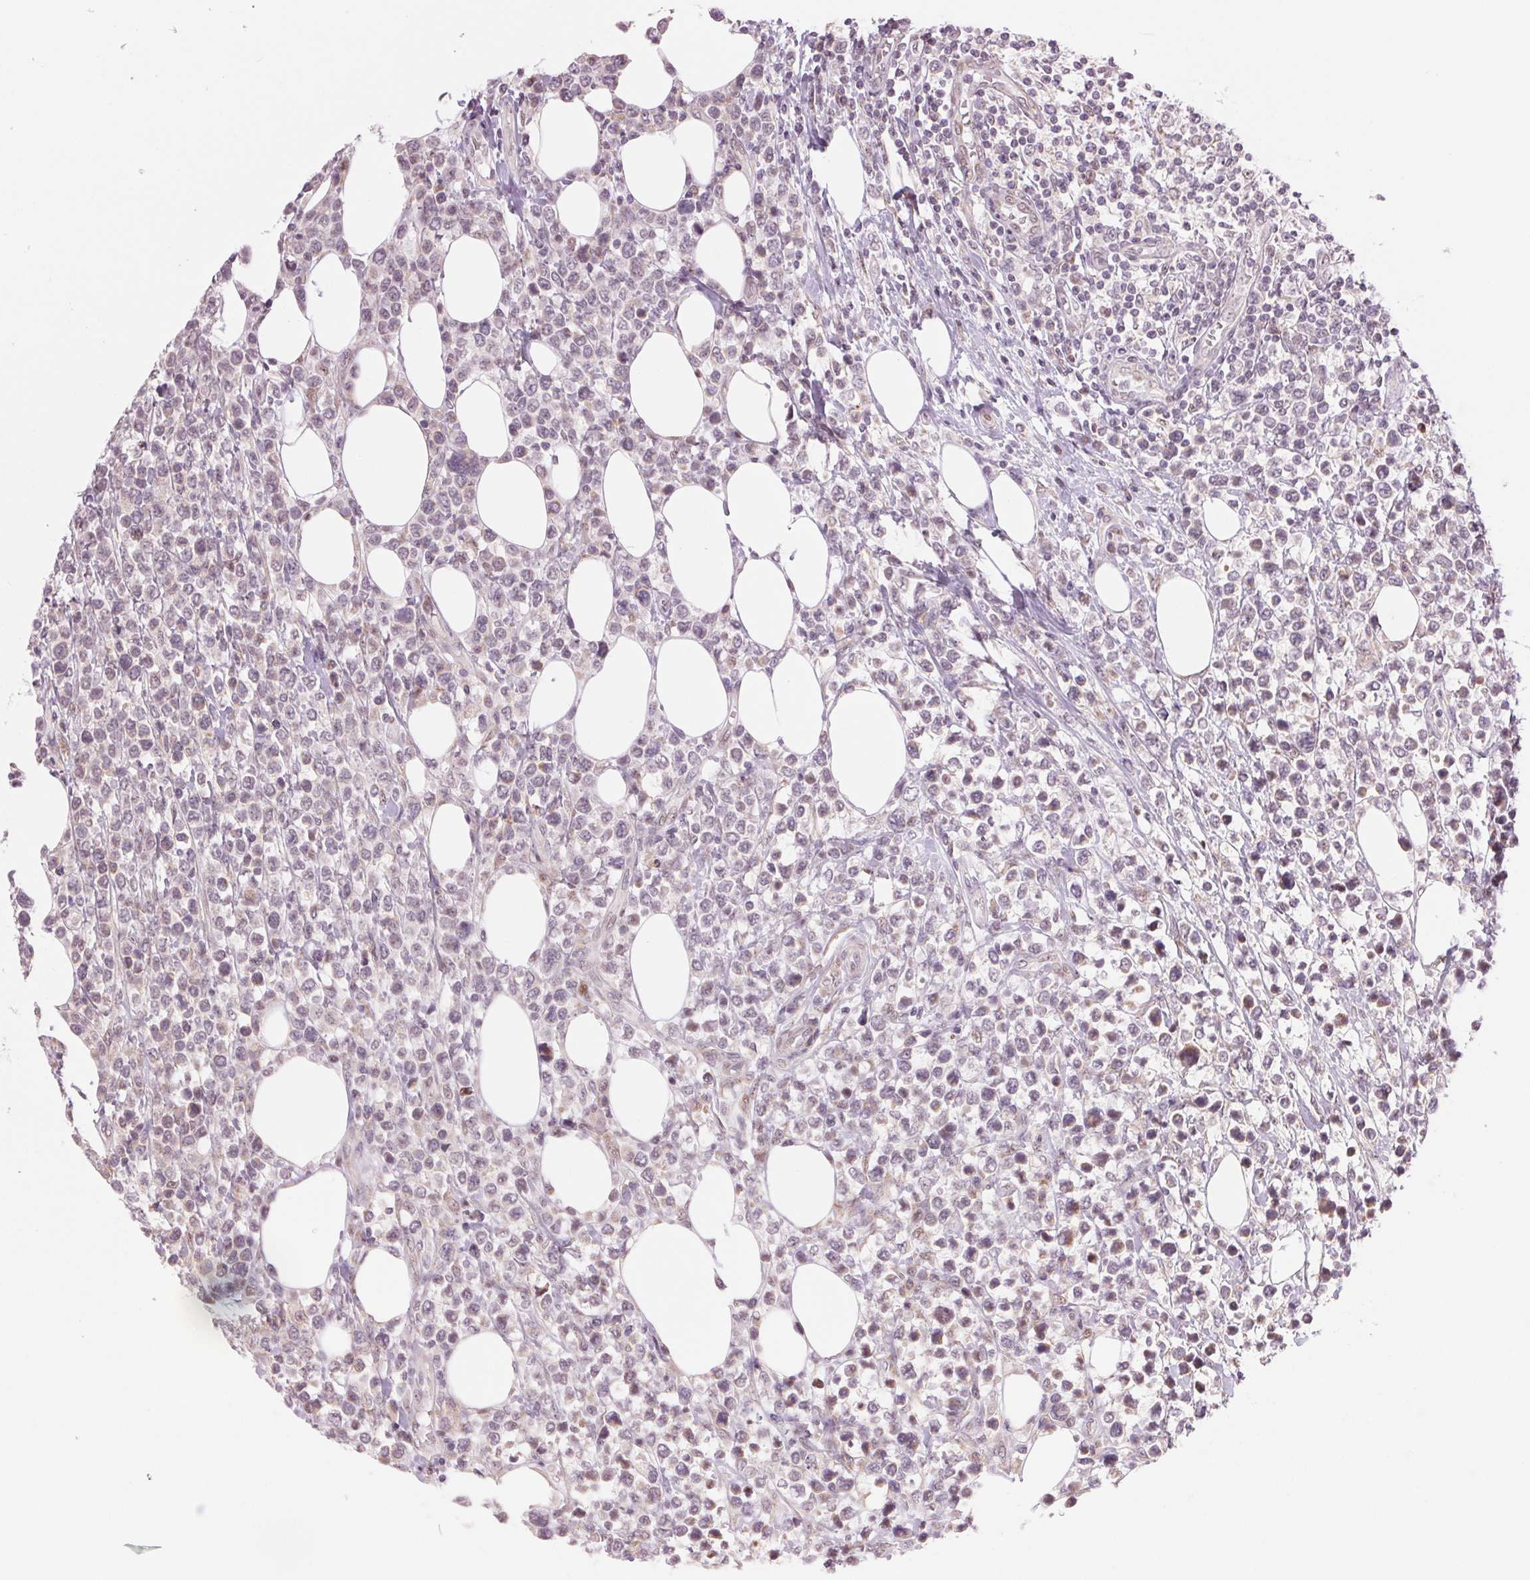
{"staining": {"intensity": "negative", "quantity": "none", "location": "none"}, "tissue": "lymphoma", "cell_type": "Tumor cells", "image_type": "cancer", "snomed": [{"axis": "morphology", "description": "Malignant lymphoma, non-Hodgkin's type, High grade"}, {"axis": "topography", "description": "Soft tissue"}], "caption": "Histopathology image shows no significant protein expression in tumor cells of lymphoma.", "gene": "ARHGAP32", "patient": {"sex": "female", "age": 56}}